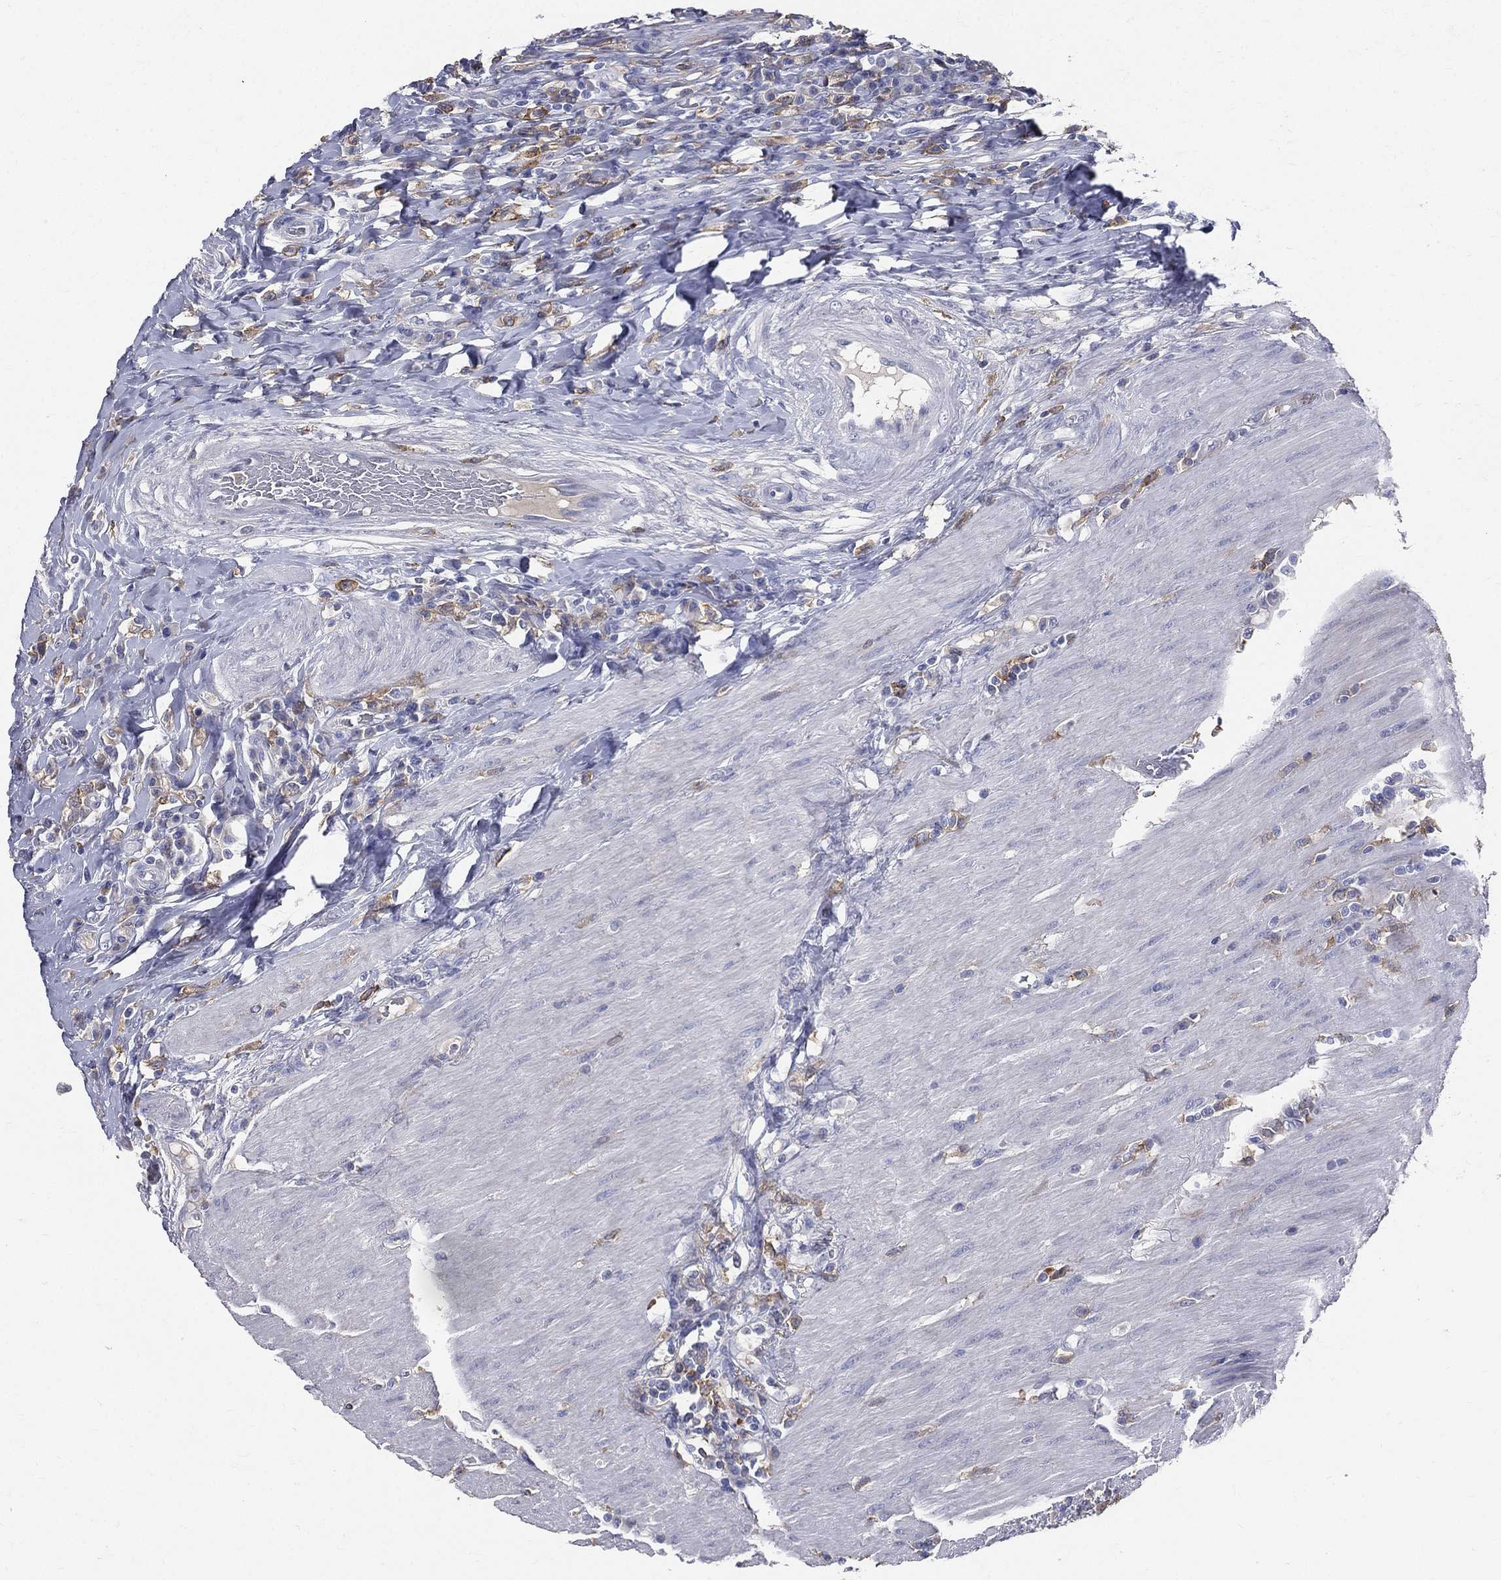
{"staining": {"intensity": "negative", "quantity": "none", "location": "none"}, "tissue": "colorectal cancer", "cell_type": "Tumor cells", "image_type": "cancer", "snomed": [{"axis": "morphology", "description": "Adenocarcinoma, NOS"}, {"axis": "topography", "description": "Colon"}], "caption": "Immunohistochemistry photomicrograph of human colorectal adenocarcinoma stained for a protein (brown), which exhibits no expression in tumor cells. (Stains: DAB IHC with hematoxylin counter stain, Microscopy: brightfield microscopy at high magnification).", "gene": "CD33", "patient": {"sex": "female", "age": 86}}